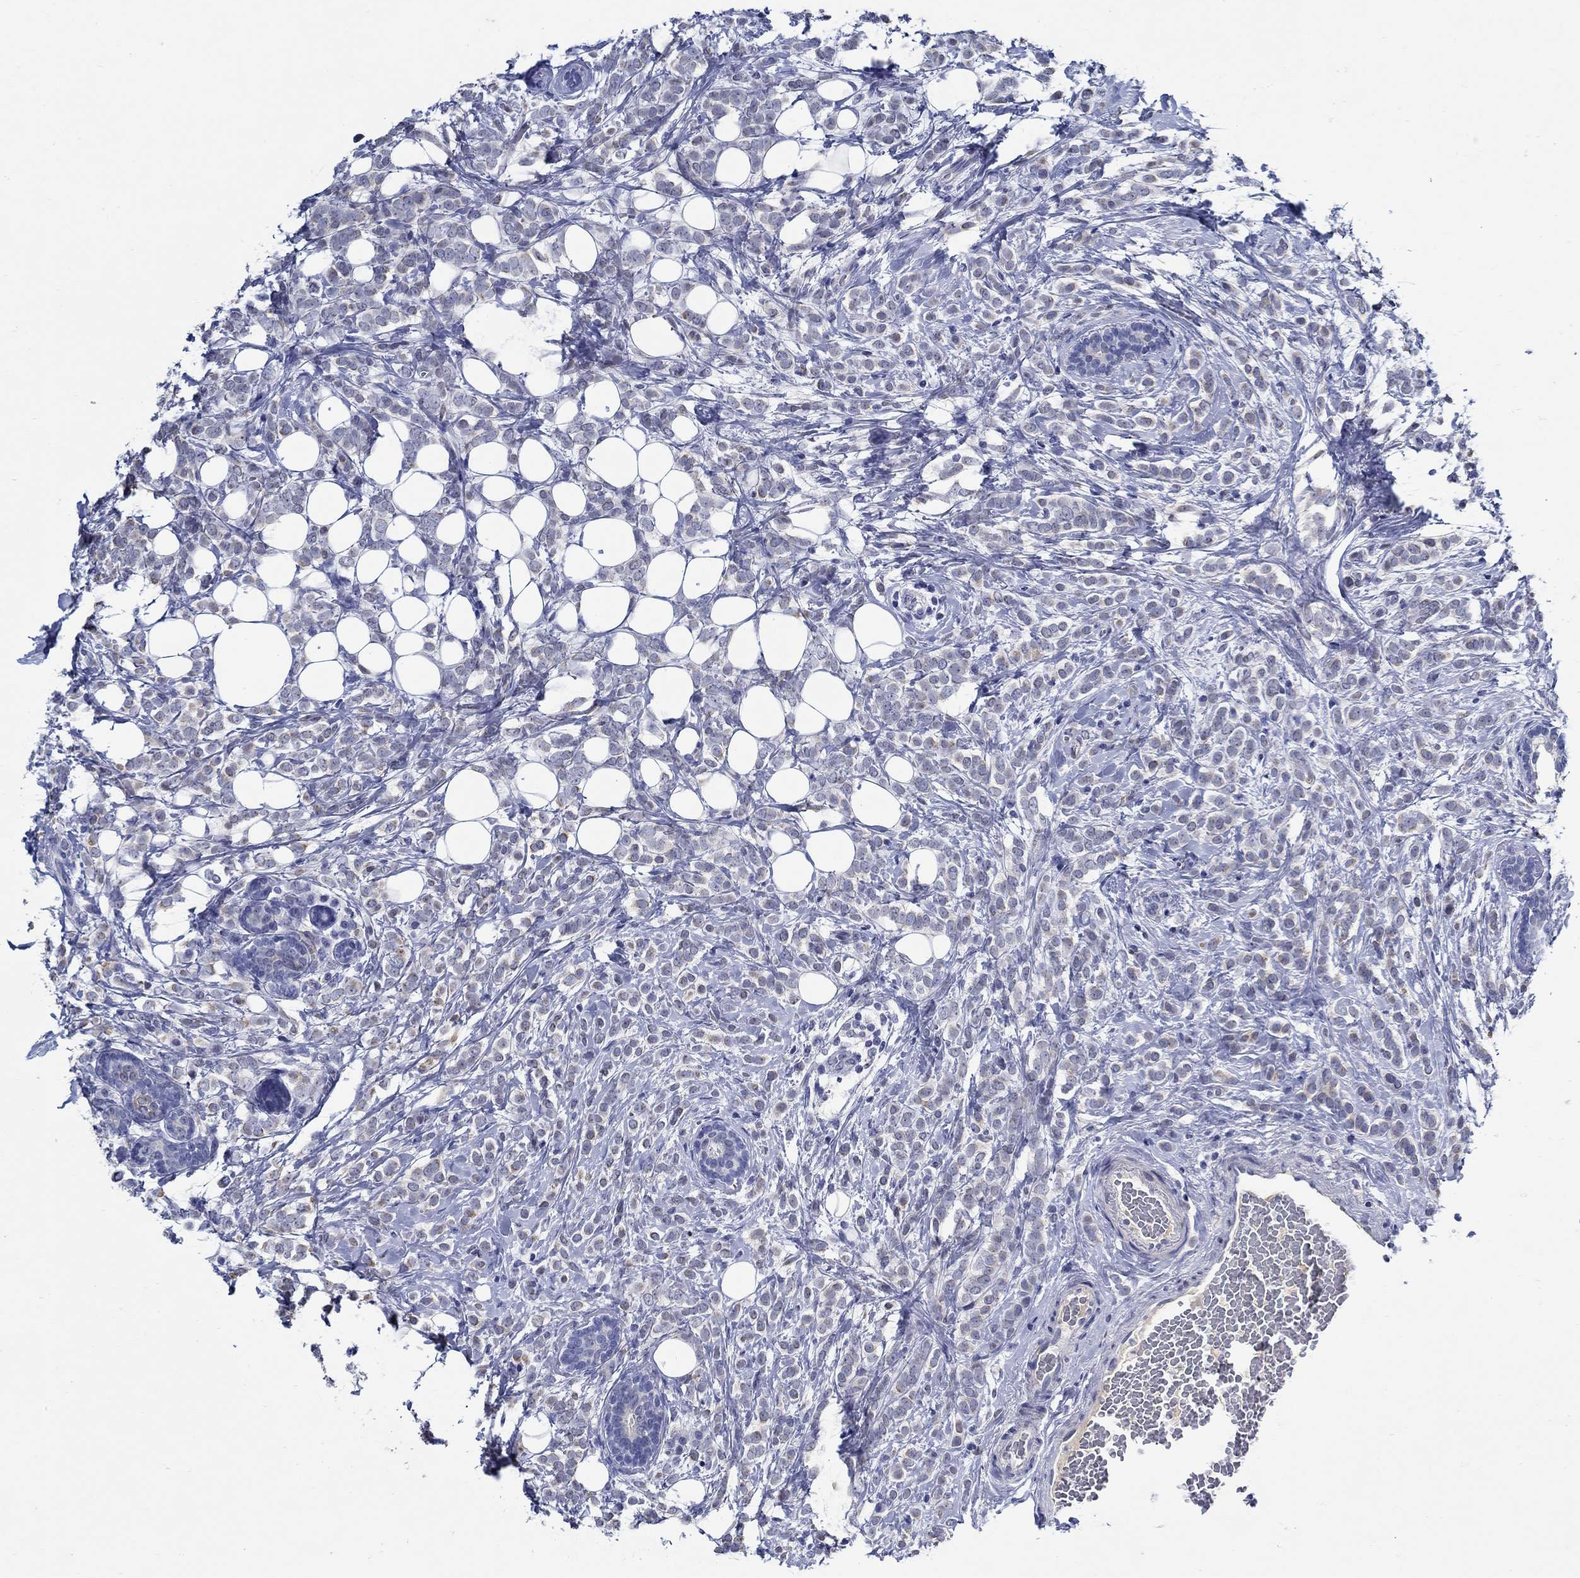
{"staining": {"intensity": "weak", "quantity": "<25%", "location": "cytoplasmic/membranous"}, "tissue": "breast cancer", "cell_type": "Tumor cells", "image_type": "cancer", "snomed": [{"axis": "morphology", "description": "Lobular carcinoma"}, {"axis": "topography", "description": "Breast"}], "caption": "Histopathology image shows no significant protein expression in tumor cells of lobular carcinoma (breast).", "gene": "MC2R", "patient": {"sex": "female", "age": 49}}